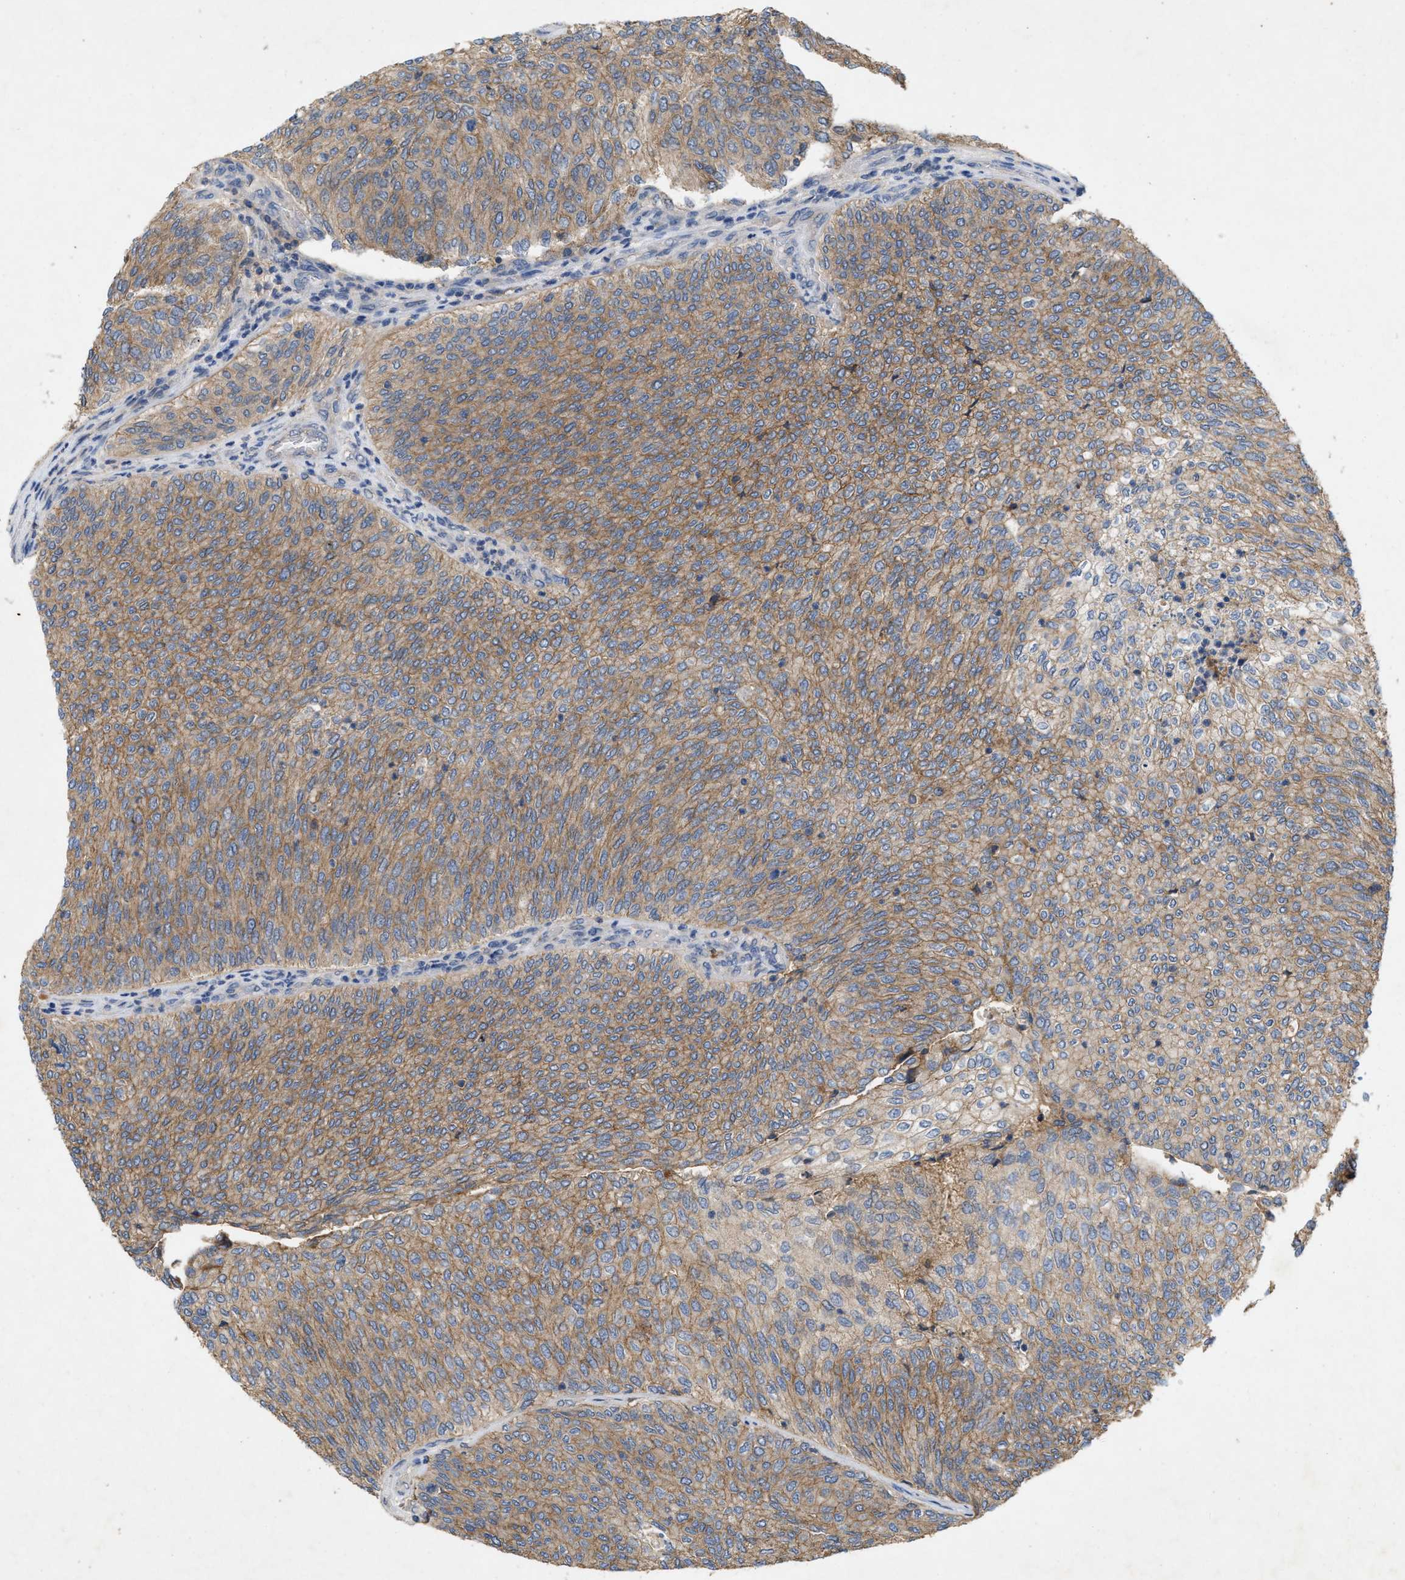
{"staining": {"intensity": "moderate", "quantity": ">75%", "location": "cytoplasmic/membranous"}, "tissue": "urothelial cancer", "cell_type": "Tumor cells", "image_type": "cancer", "snomed": [{"axis": "morphology", "description": "Urothelial carcinoma, Low grade"}, {"axis": "topography", "description": "Urinary bladder"}], "caption": "Immunohistochemistry of human urothelial carcinoma (low-grade) demonstrates medium levels of moderate cytoplasmic/membranous expression in approximately >75% of tumor cells. The staining was performed using DAB (3,3'-diaminobenzidine), with brown indicating positive protein expression. Nuclei are stained blue with hematoxylin.", "gene": "LPAR2", "patient": {"sex": "female", "age": 79}}